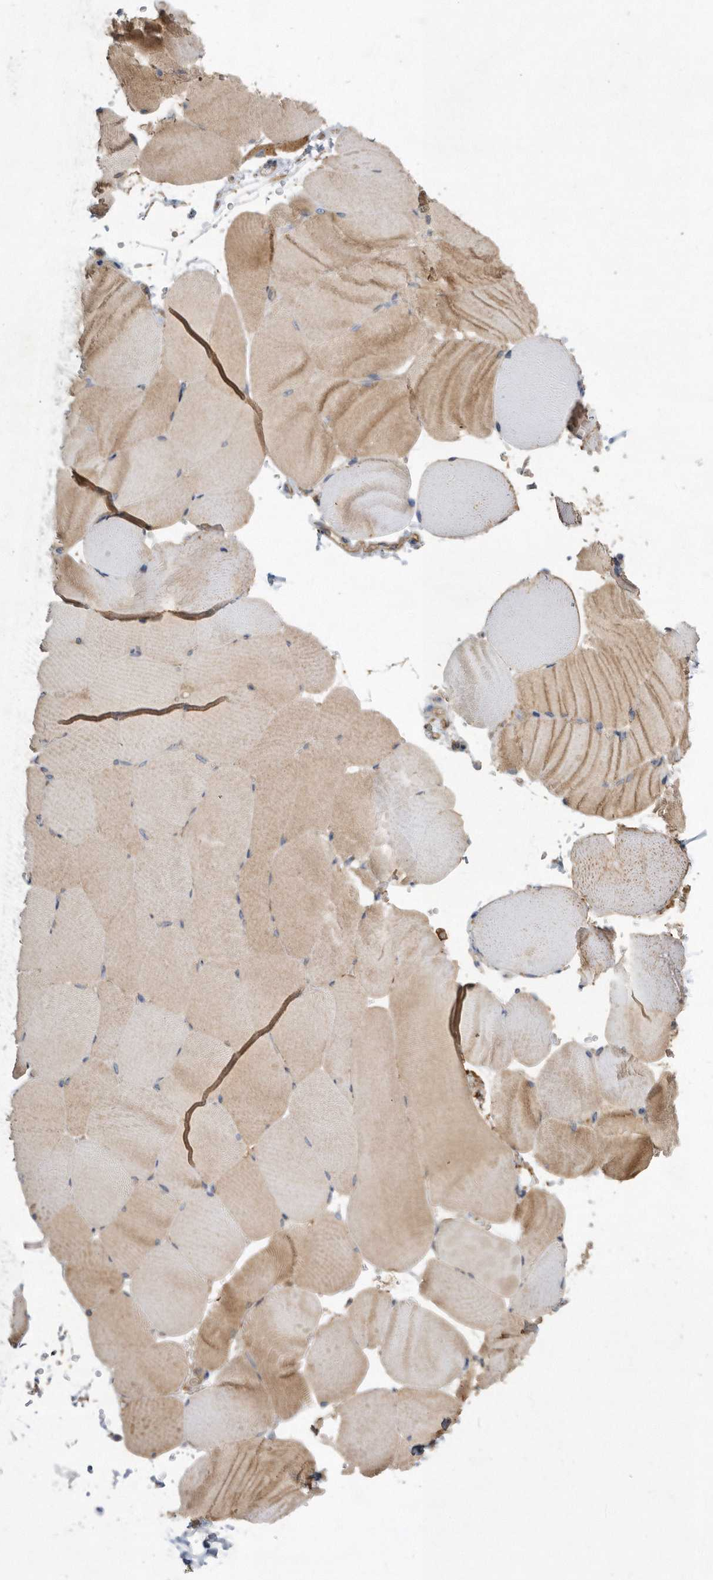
{"staining": {"intensity": "moderate", "quantity": "25%-75%", "location": "cytoplasmic/membranous"}, "tissue": "skeletal muscle", "cell_type": "Myocytes", "image_type": "normal", "snomed": [{"axis": "morphology", "description": "Normal tissue, NOS"}, {"axis": "topography", "description": "Skeletal muscle"}, {"axis": "topography", "description": "Parathyroid gland"}], "caption": "High-magnification brightfield microscopy of benign skeletal muscle stained with DAB (brown) and counterstained with hematoxylin (blue). myocytes exhibit moderate cytoplasmic/membranous staining is present in about25%-75% of cells. (brown staining indicates protein expression, while blue staining denotes nuclei).", "gene": "PON2", "patient": {"sex": "female", "age": 37}}